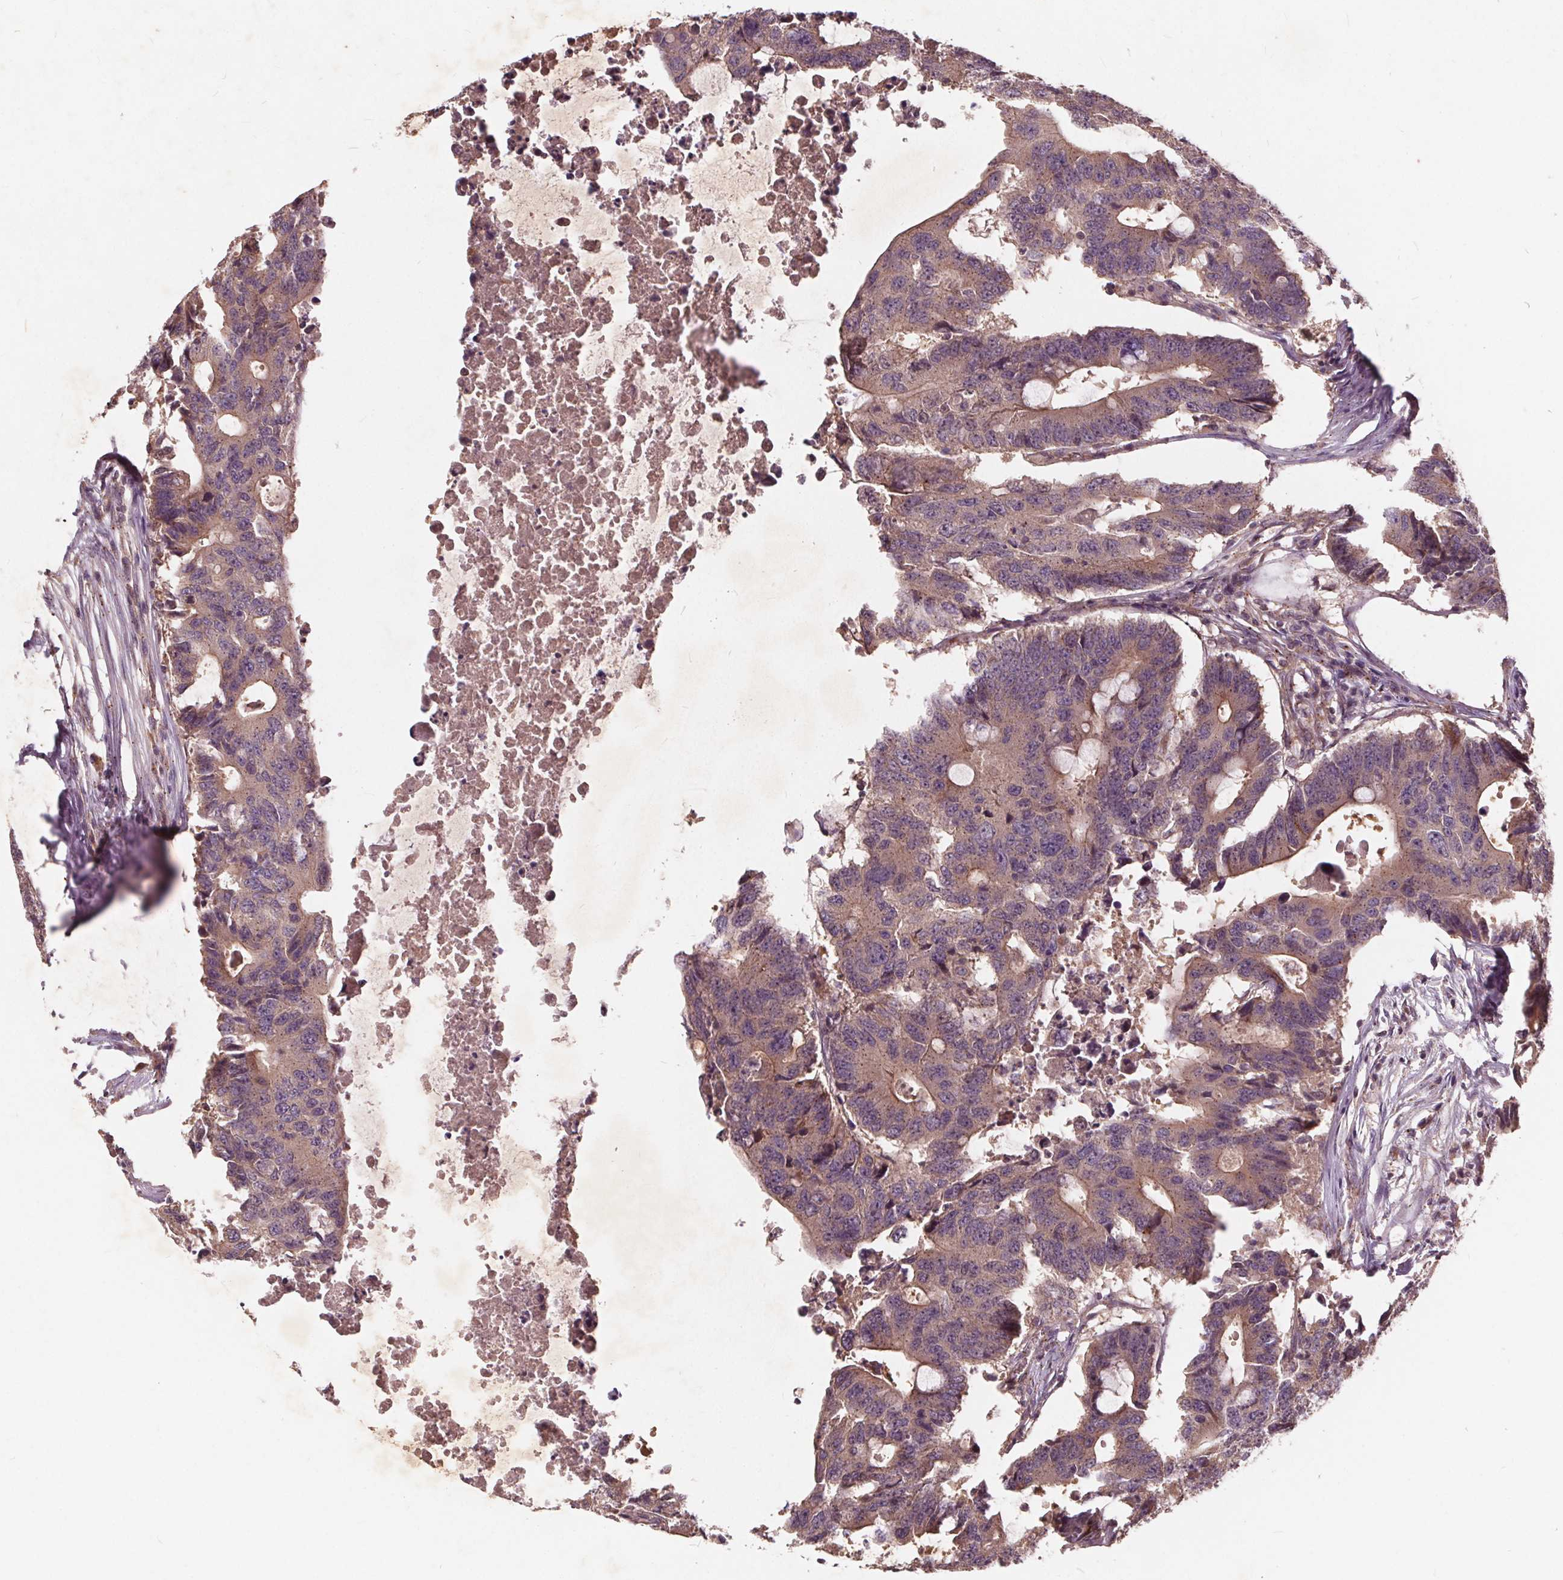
{"staining": {"intensity": "weak", "quantity": "<25%", "location": "cytoplasmic/membranous"}, "tissue": "colorectal cancer", "cell_type": "Tumor cells", "image_type": "cancer", "snomed": [{"axis": "morphology", "description": "Adenocarcinoma, NOS"}, {"axis": "topography", "description": "Colon"}], "caption": "This photomicrograph is of colorectal adenocarcinoma stained with immunohistochemistry (IHC) to label a protein in brown with the nuclei are counter-stained blue. There is no expression in tumor cells.", "gene": "CSNK1G2", "patient": {"sex": "male", "age": 71}}